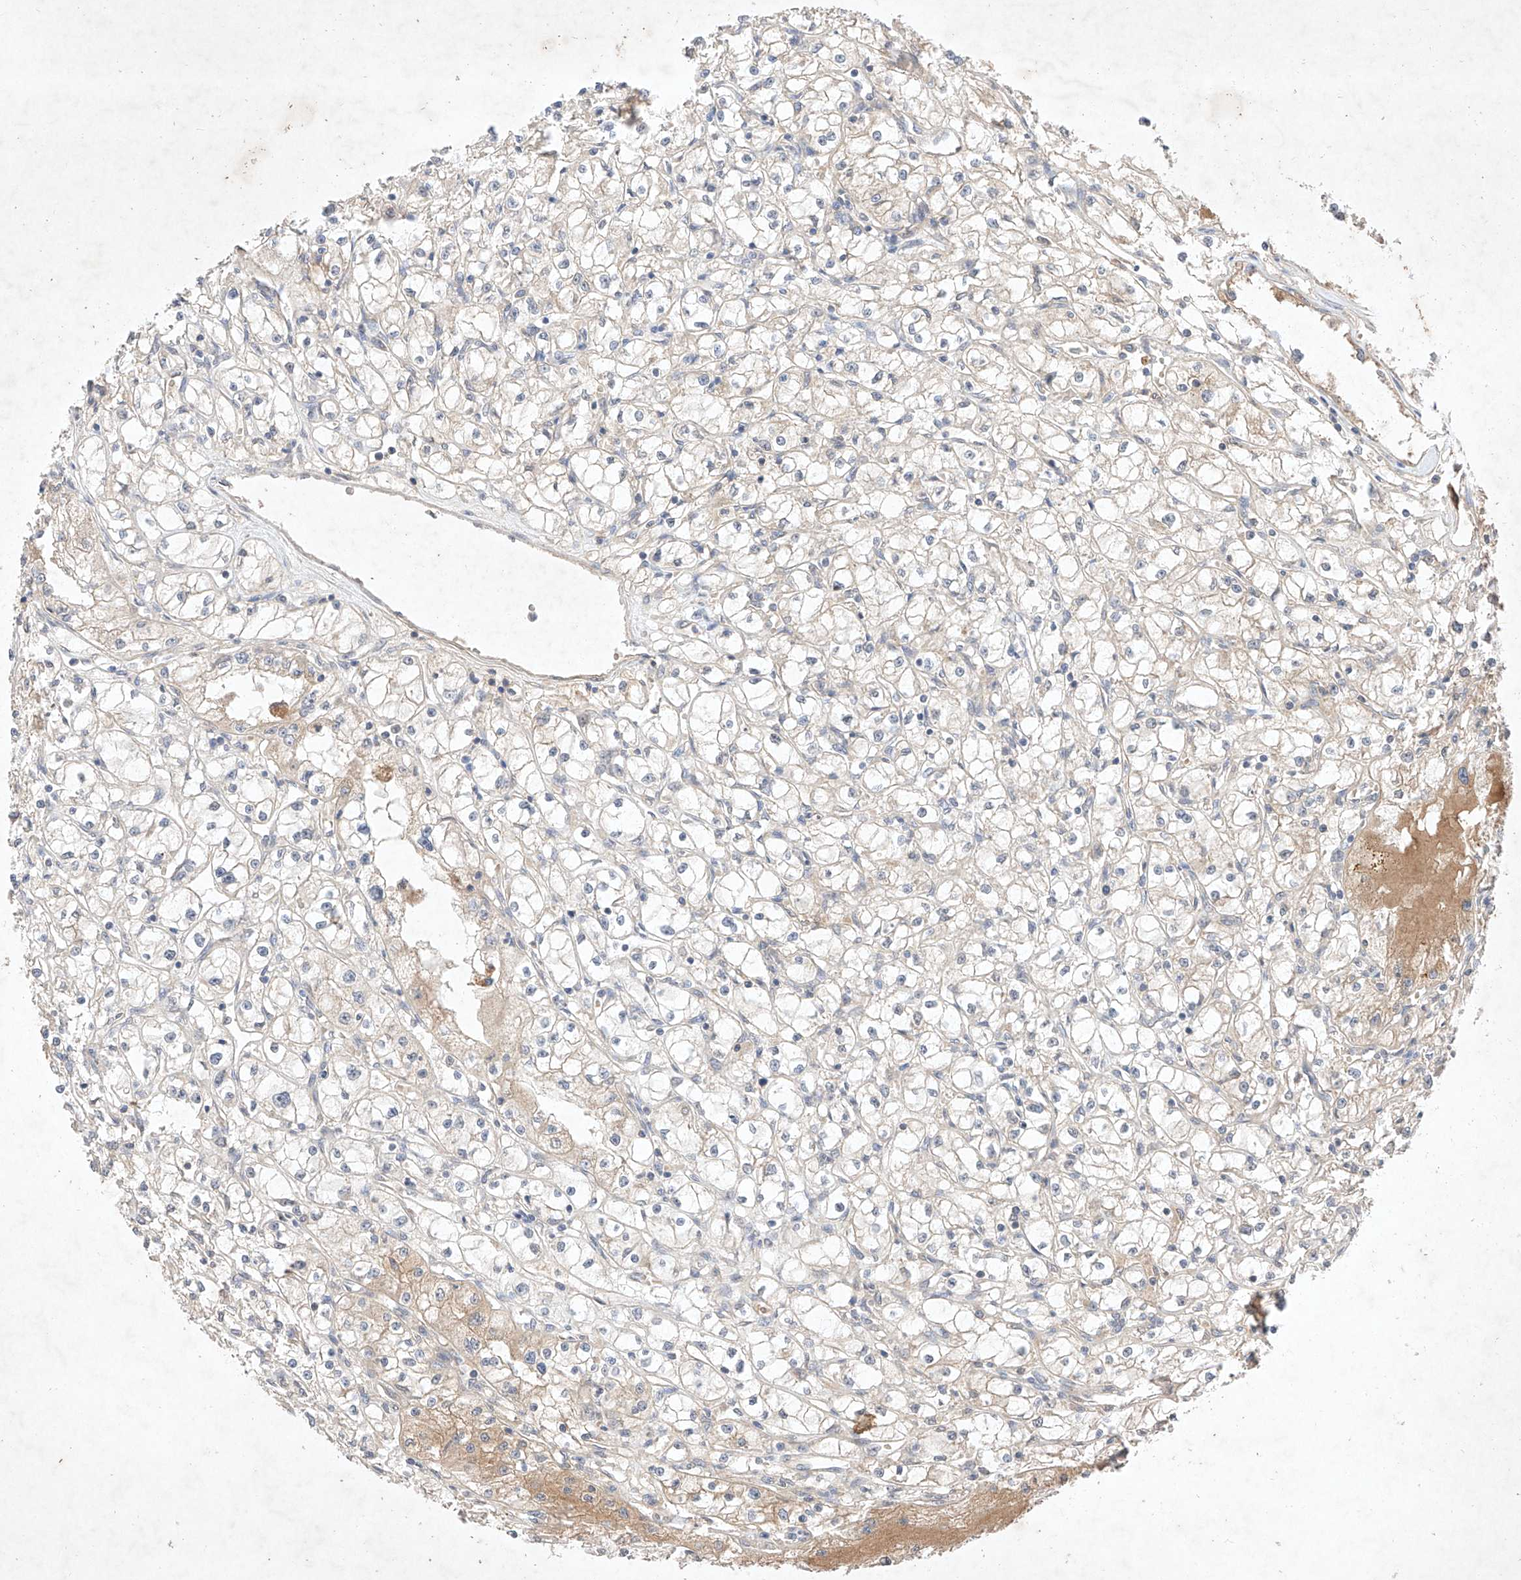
{"staining": {"intensity": "weak", "quantity": "<25%", "location": "cytoplasmic/membranous"}, "tissue": "renal cancer", "cell_type": "Tumor cells", "image_type": "cancer", "snomed": [{"axis": "morphology", "description": "Adenocarcinoma, NOS"}, {"axis": "topography", "description": "Kidney"}], "caption": "Histopathology image shows no protein expression in tumor cells of adenocarcinoma (renal) tissue.", "gene": "ZNF124", "patient": {"sex": "male", "age": 56}}